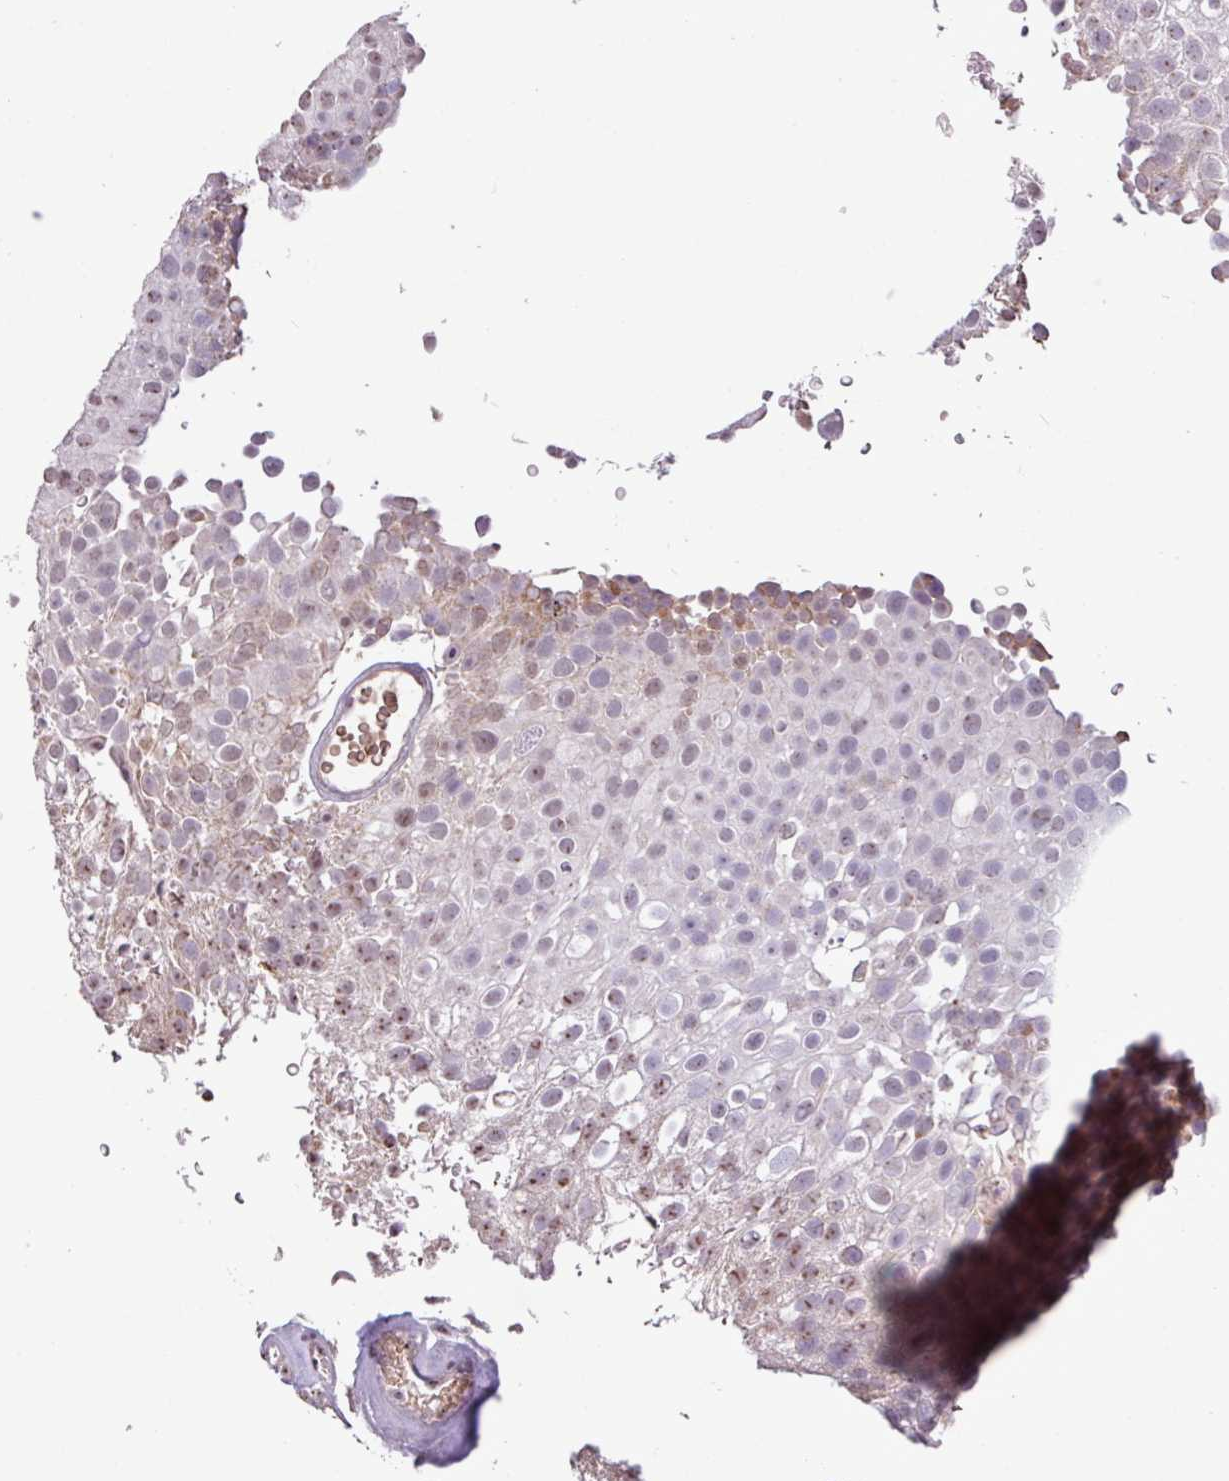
{"staining": {"intensity": "moderate", "quantity": "<25%", "location": "nuclear"}, "tissue": "urothelial cancer", "cell_type": "Tumor cells", "image_type": "cancer", "snomed": [{"axis": "morphology", "description": "Urothelial carcinoma, Low grade"}, {"axis": "topography", "description": "Urinary bladder"}], "caption": "A low amount of moderate nuclear staining is appreciated in approximately <25% of tumor cells in urothelial cancer tissue.", "gene": "L3MBTL3", "patient": {"sex": "male", "age": 78}}